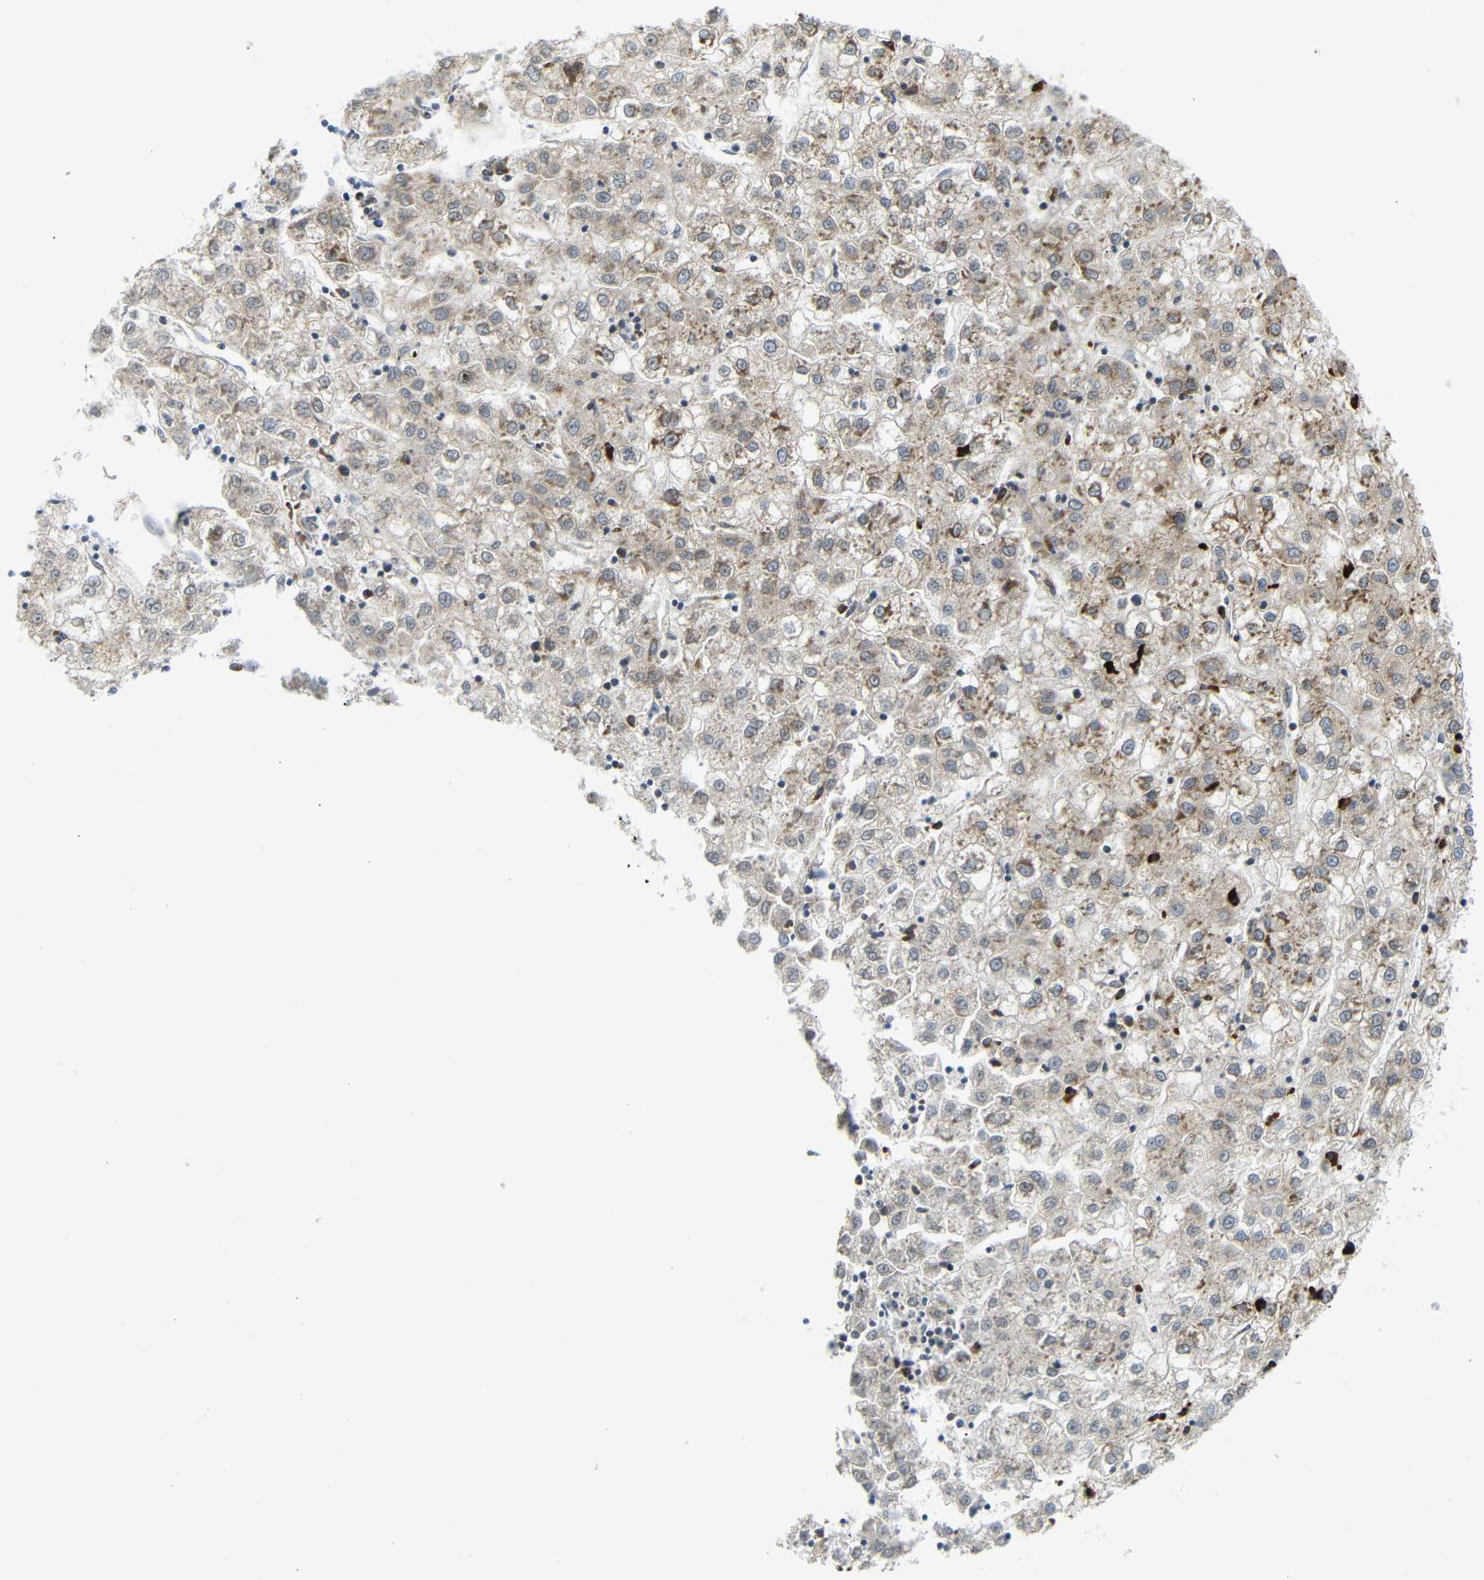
{"staining": {"intensity": "weak", "quantity": ">75%", "location": "cytoplasmic/membranous"}, "tissue": "liver cancer", "cell_type": "Tumor cells", "image_type": "cancer", "snomed": [{"axis": "morphology", "description": "Carcinoma, Hepatocellular, NOS"}, {"axis": "topography", "description": "Liver"}], "caption": "Weak cytoplasmic/membranous positivity is identified in approximately >75% of tumor cells in liver cancer.", "gene": "SPCS2", "patient": {"sex": "male", "age": 72}}